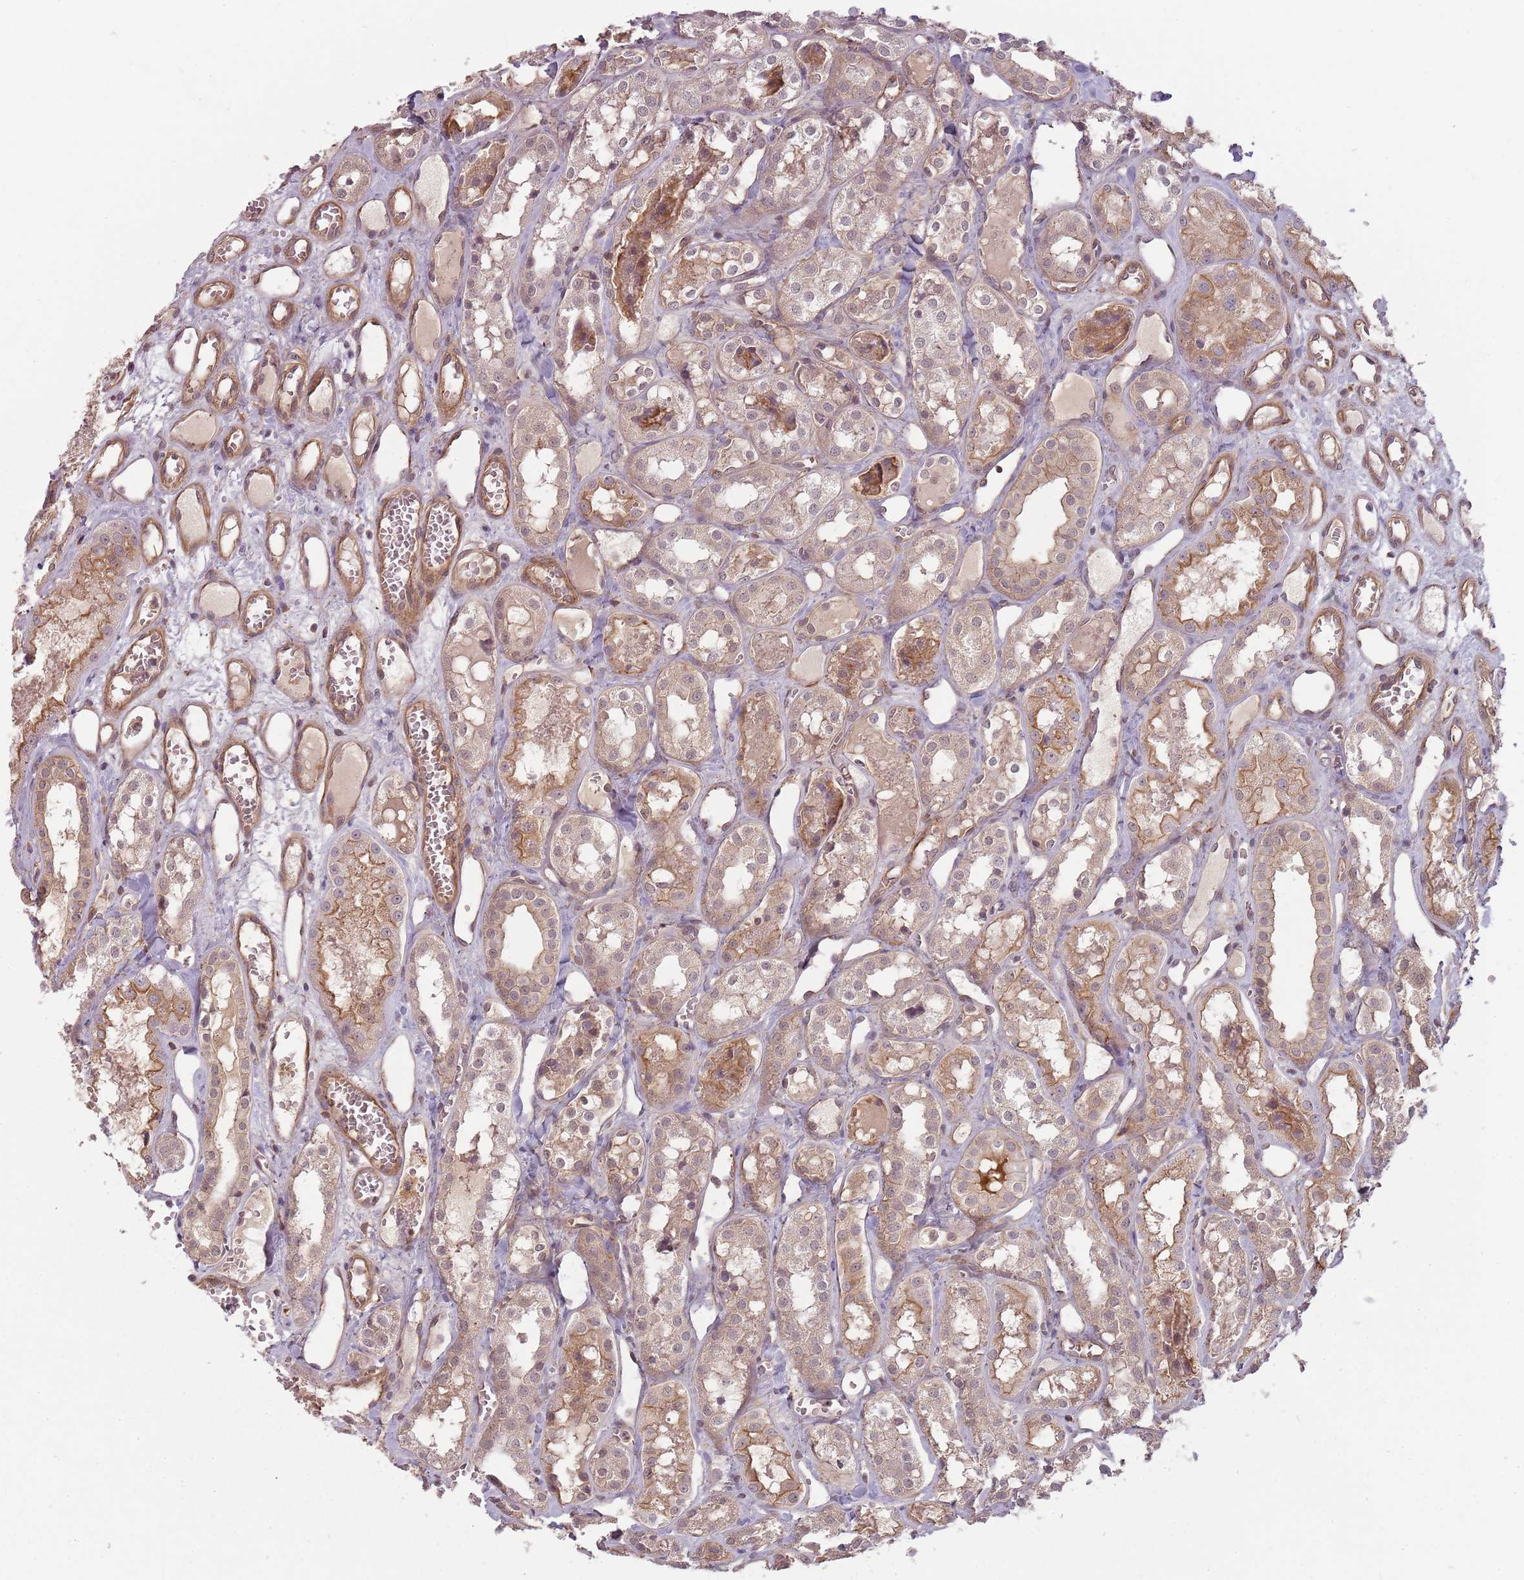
{"staining": {"intensity": "moderate", "quantity": ">75%", "location": "cytoplasmic/membranous"}, "tissue": "kidney", "cell_type": "Cells in glomeruli", "image_type": "normal", "snomed": [{"axis": "morphology", "description": "Normal tissue, NOS"}, {"axis": "topography", "description": "Kidney"}], "caption": "High-power microscopy captured an immunohistochemistry histopathology image of unremarkable kidney, revealing moderate cytoplasmic/membranous staining in about >75% of cells in glomeruli. (DAB = brown stain, brightfield microscopy at high magnification).", "gene": "PPP1R14C", "patient": {"sex": "male", "age": 16}}